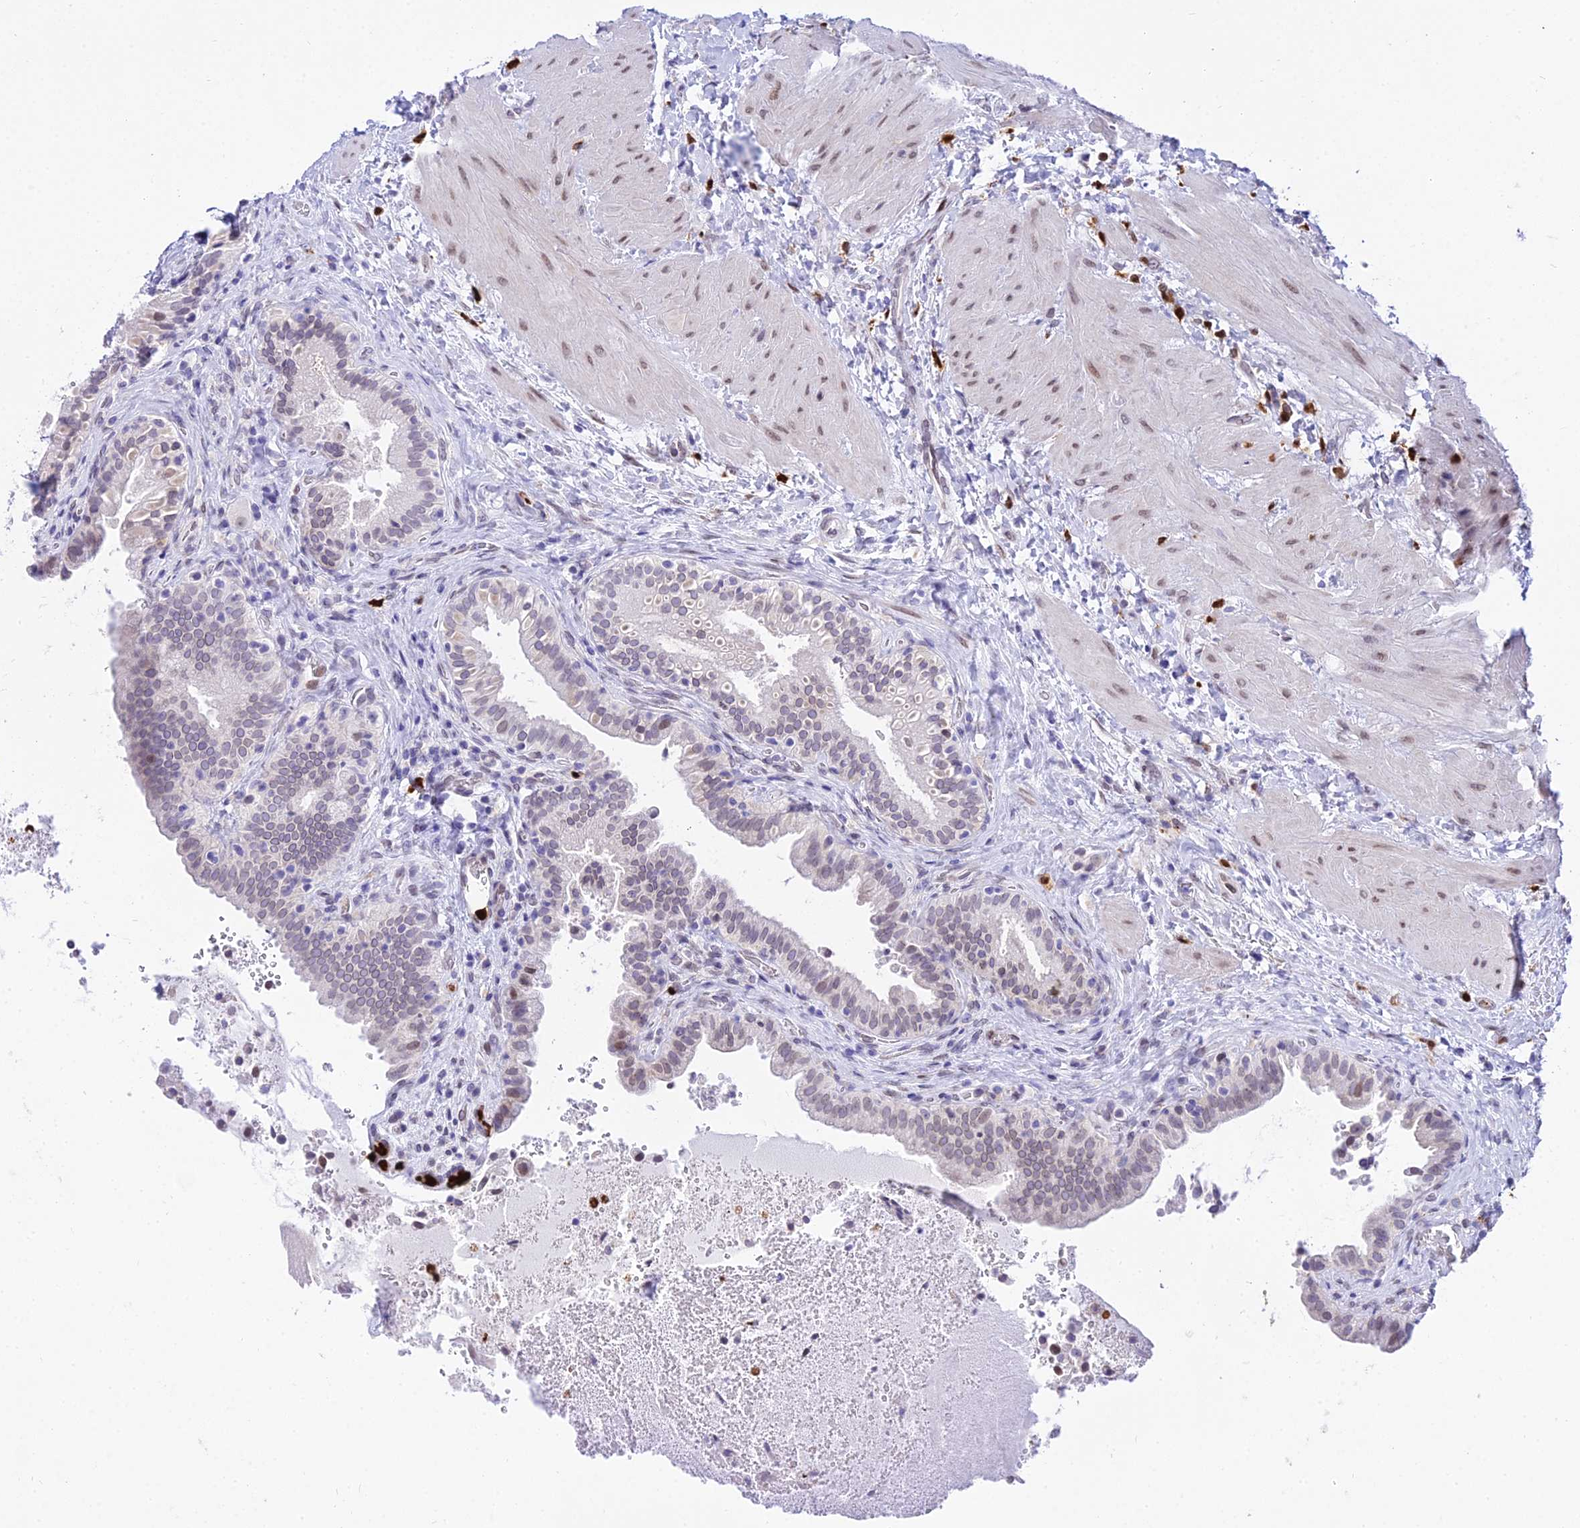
{"staining": {"intensity": "moderate", "quantity": "<25%", "location": "nuclear"}, "tissue": "gallbladder", "cell_type": "Glandular cells", "image_type": "normal", "snomed": [{"axis": "morphology", "description": "Normal tissue, NOS"}, {"axis": "topography", "description": "Gallbladder"}], "caption": "Benign gallbladder shows moderate nuclear staining in approximately <25% of glandular cells The protein is shown in brown color, while the nuclei are stained blue..", "gene": "MCM10", "patient": {"sex": "male", "age": 24}}